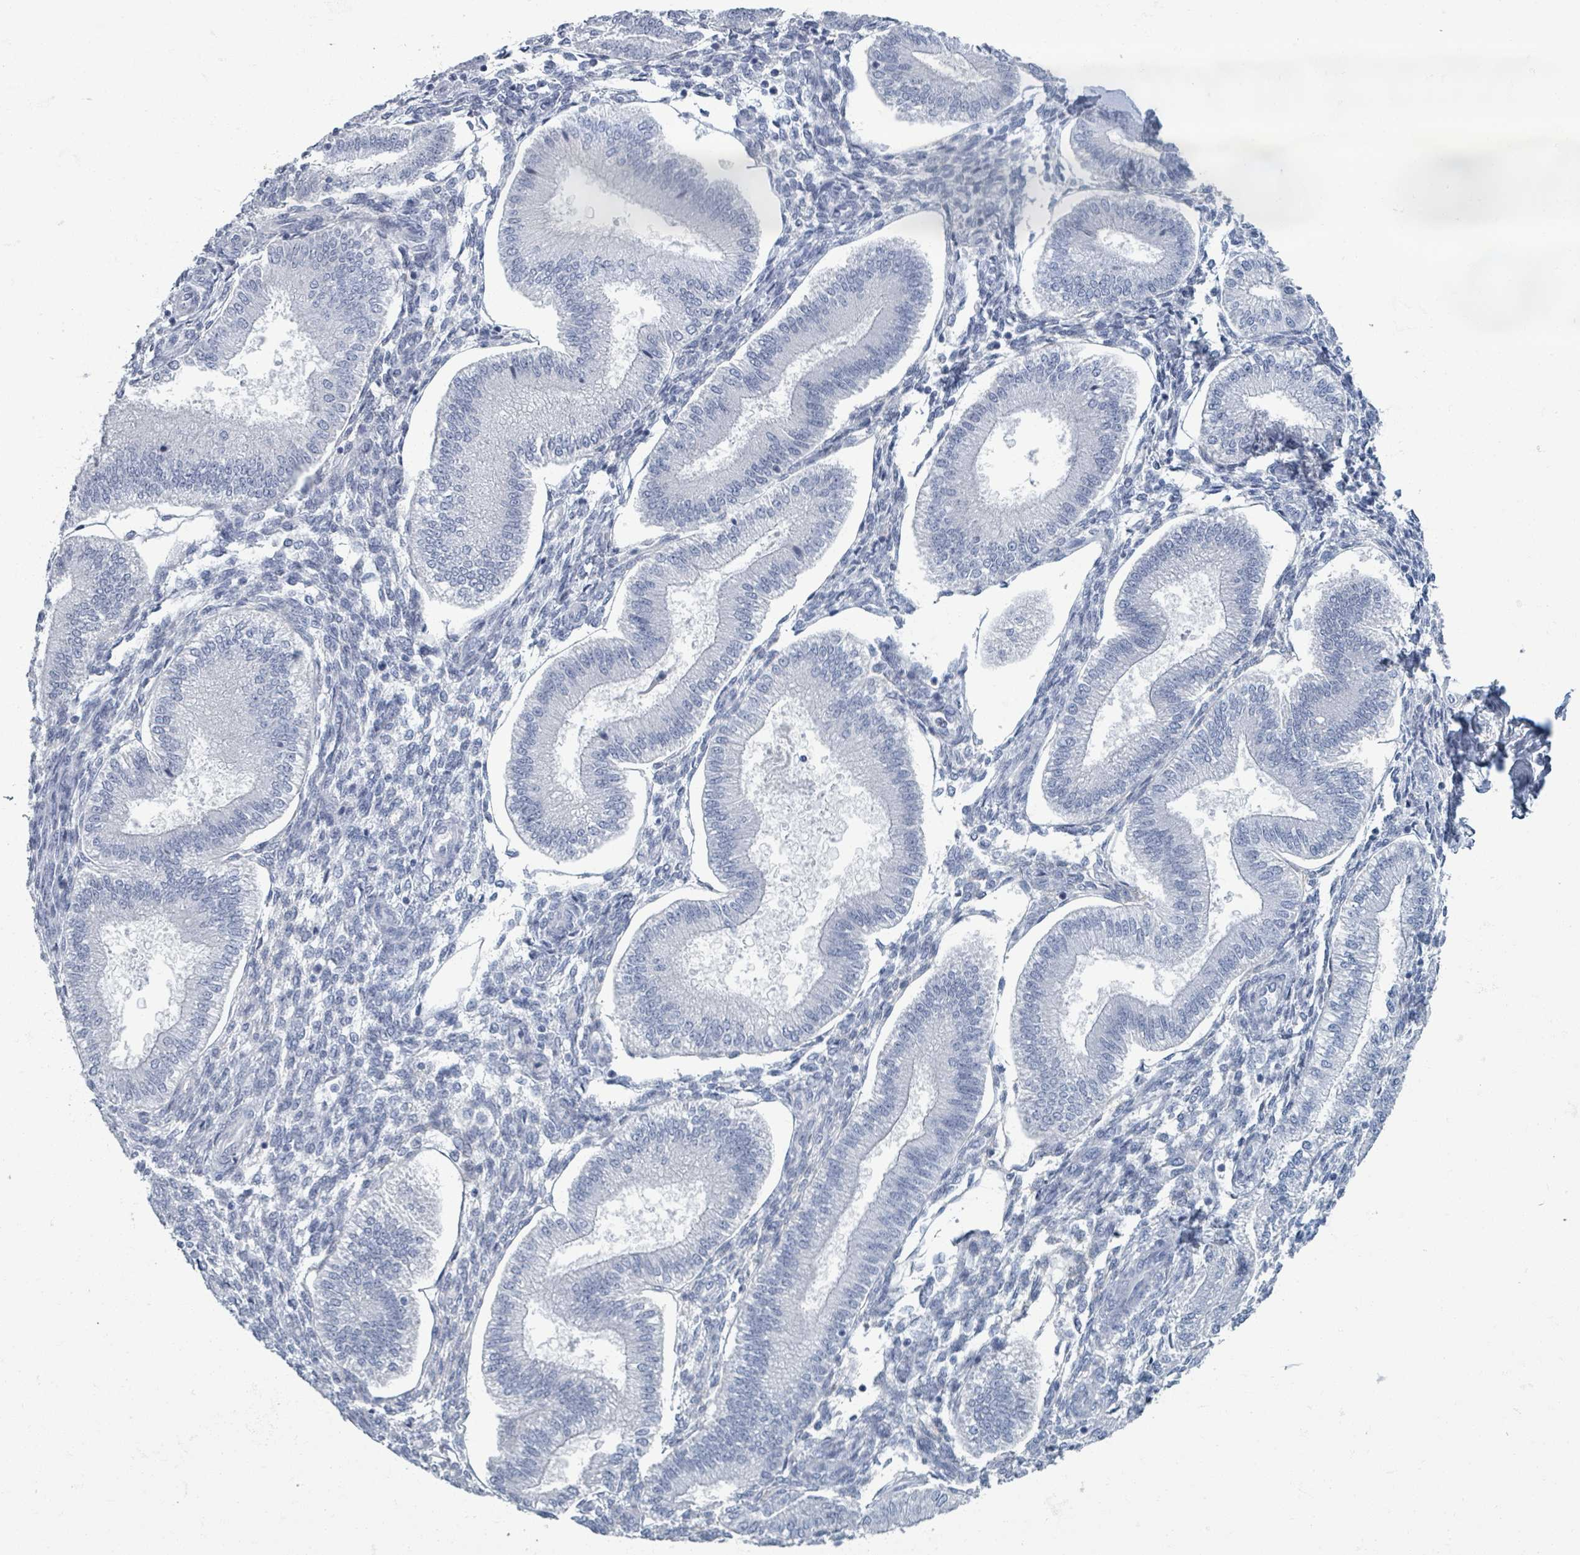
{"staining": {"intensity": "negative", "quantity": "none", "location": "none"}, "tissue": "endometrium", "cell_type": "Cells in endometrial stroma", "image_type": "normal", "snomed": [{"axis": "morphology", "description": "Normal tissue, NOS"}, {"axis": "topography", "description": "Endometrium"}], "caption": "Immunohistochemistry (IHC) micrograph of normal human endometrium stained for a protein (brown), which shows no positivity in cells in endometrial stroma.", "gene": "TAS2R1", "patient": {"sex": "female", "age": 39}}